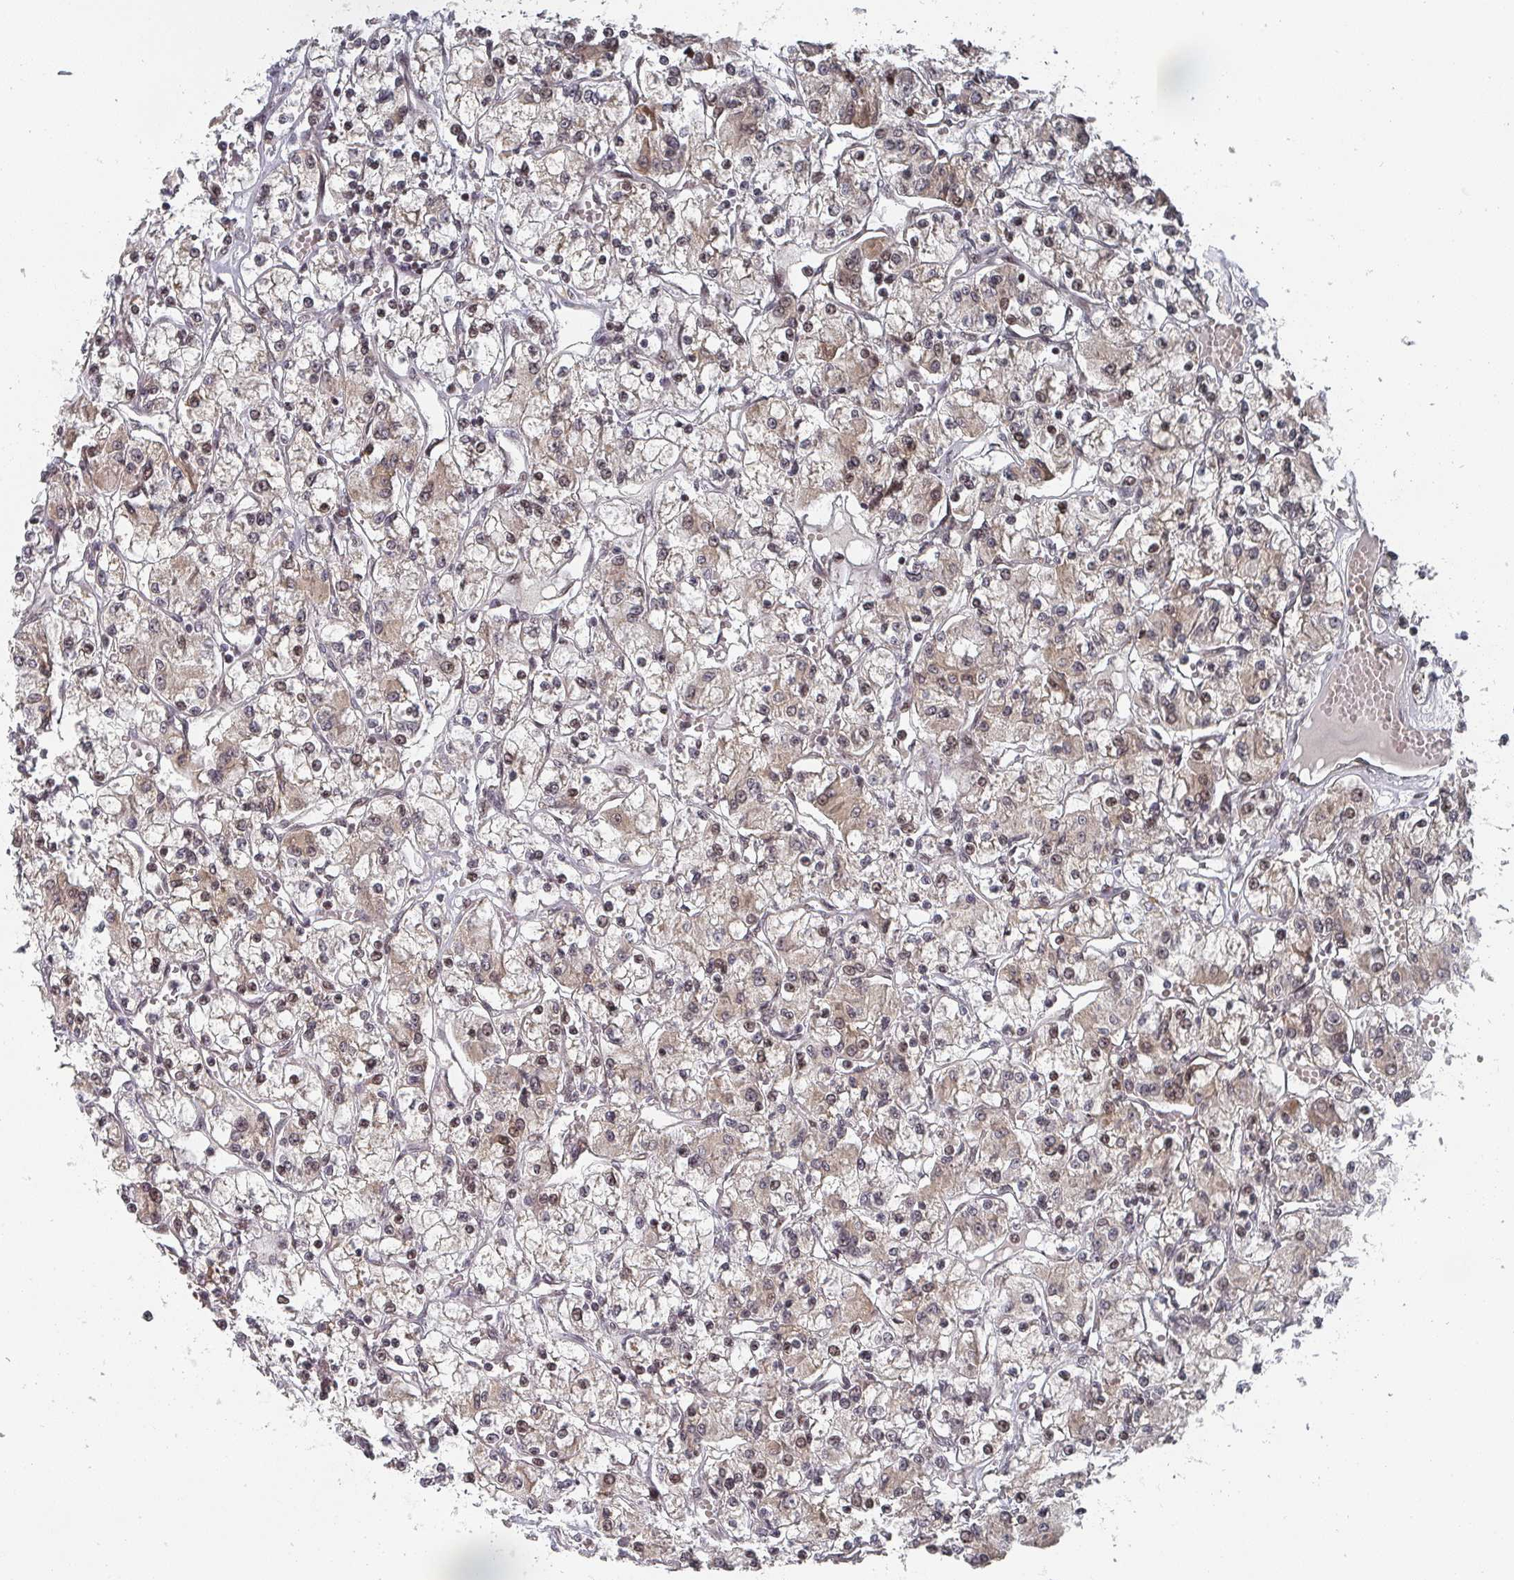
{"staining": {"intensity": "weak", "quantity": ">75%", "location": "cytoplasmic/membranous,nuclear"}, "tissue": "renal cancer", "cell_type": "Tumor cells", "image_type": "cancer", "snomed": [{"axis": "morphology", "description": "Adenocarcinoma, NOS"}, {"axis": "topography", "description": "Kidney"}], "caption": "Protein analysis of renal cancer tissue demonstrates weak cytoplasmic/membranous and nuclear staining in about >75% of tumor cells. (DAB IHC, brown staining for protein, blue staining for nuclei).", "gene": "KIF1C", "patient": {"sex": "female", "age": 59}}